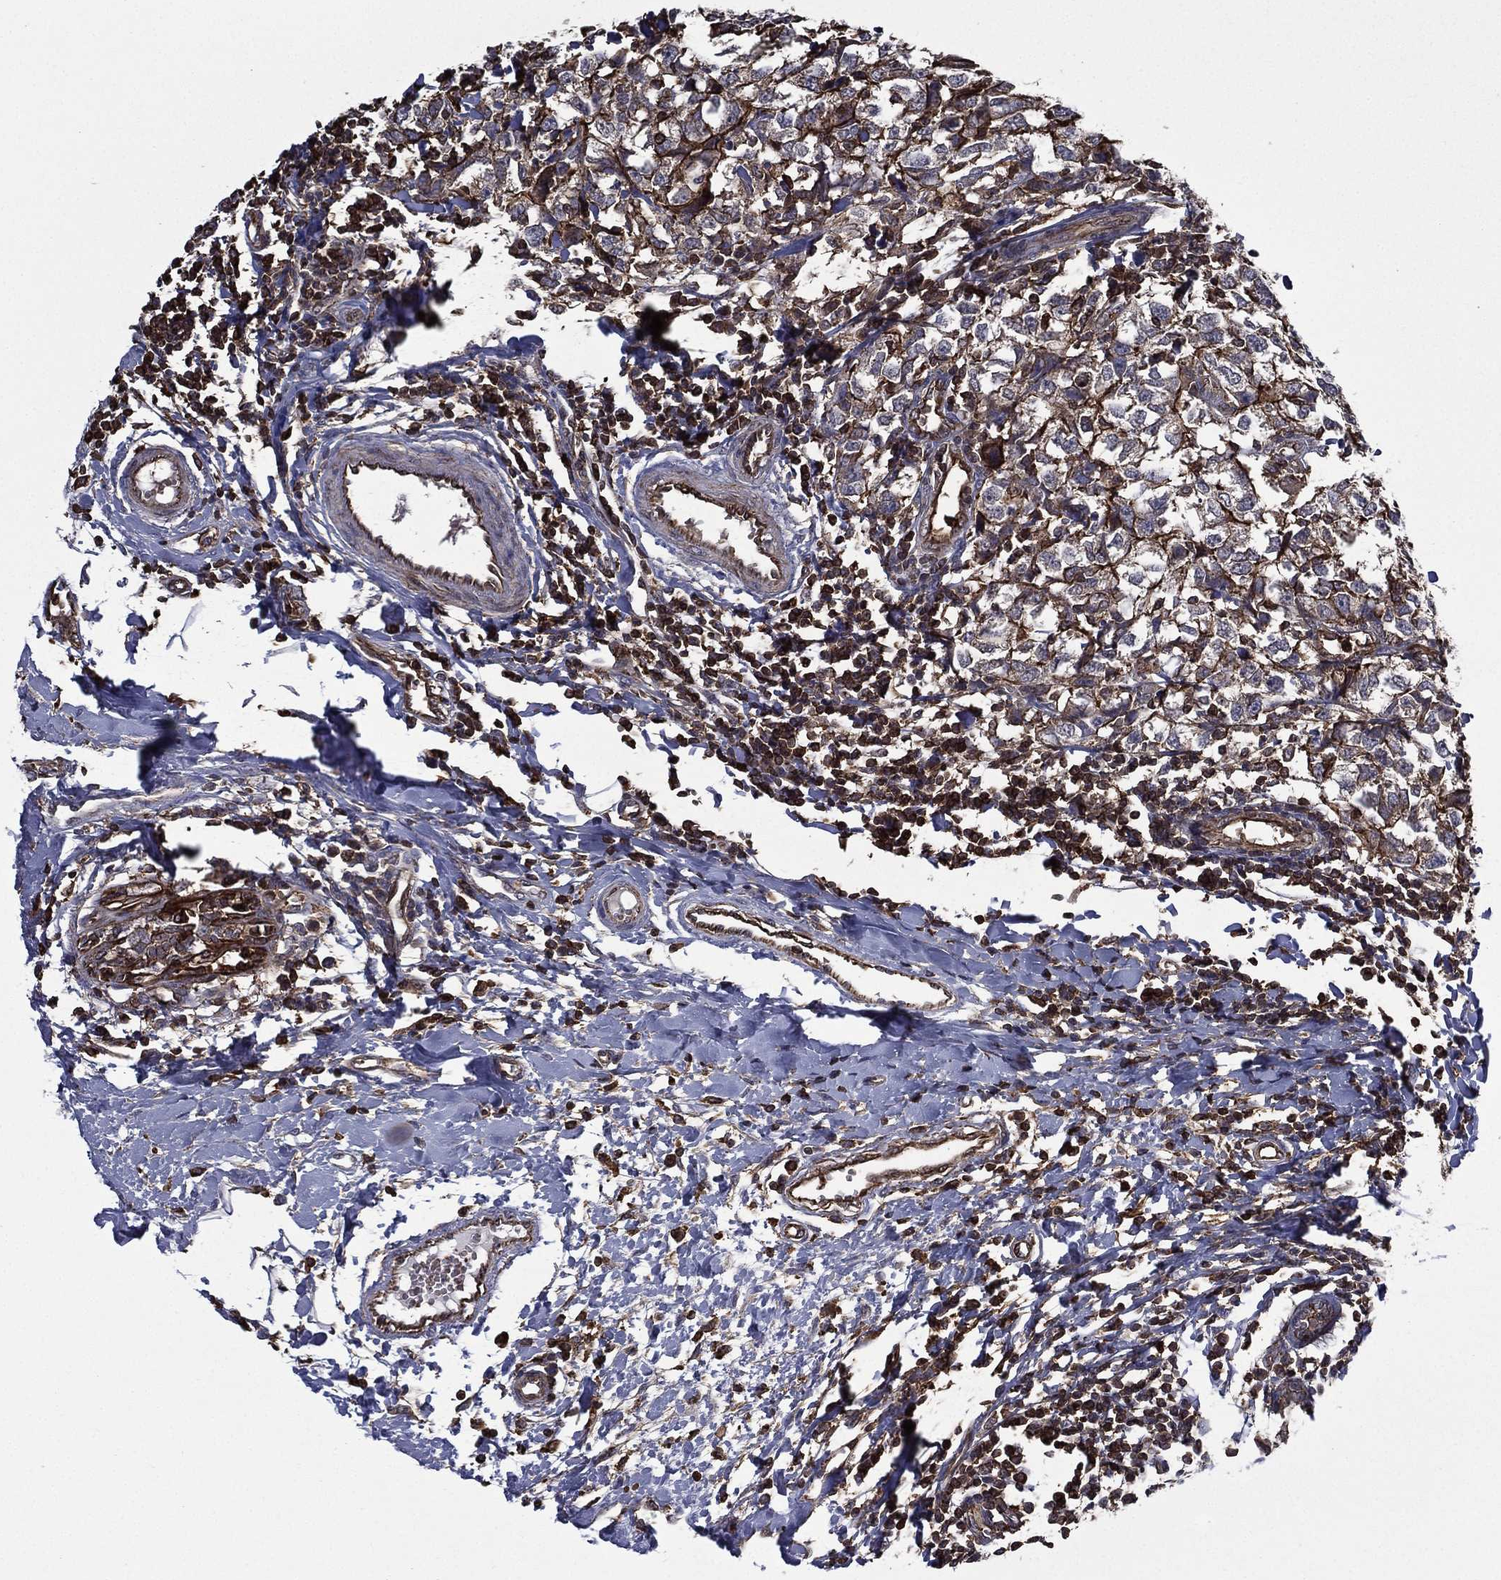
{"staining": {"intensity": "strong", "quantity": "25%-75%", "location": "cytoplasmic/membranous"}, "tissue": "breast cancer", "cell_type": "Tumor cells", "image_type": "cancer", "snomed": [{"axis": "morphology", "description": "Duct carcinoma"}, {"axis": "topography", "description": "Breast"}], "caption": "An immunohistochemistry (IHC) image of neoplastic tissue is shown. Protein staining in brown highlights strong cytoplasmic/membranous positivity in breast cancer (invasive ductal carcinoma) within tumor cells. (DAB IHC with brightfield microscopy, high magnification).", "gene": "PLPP3", "patient": {"sex": "female", "age": 30}}